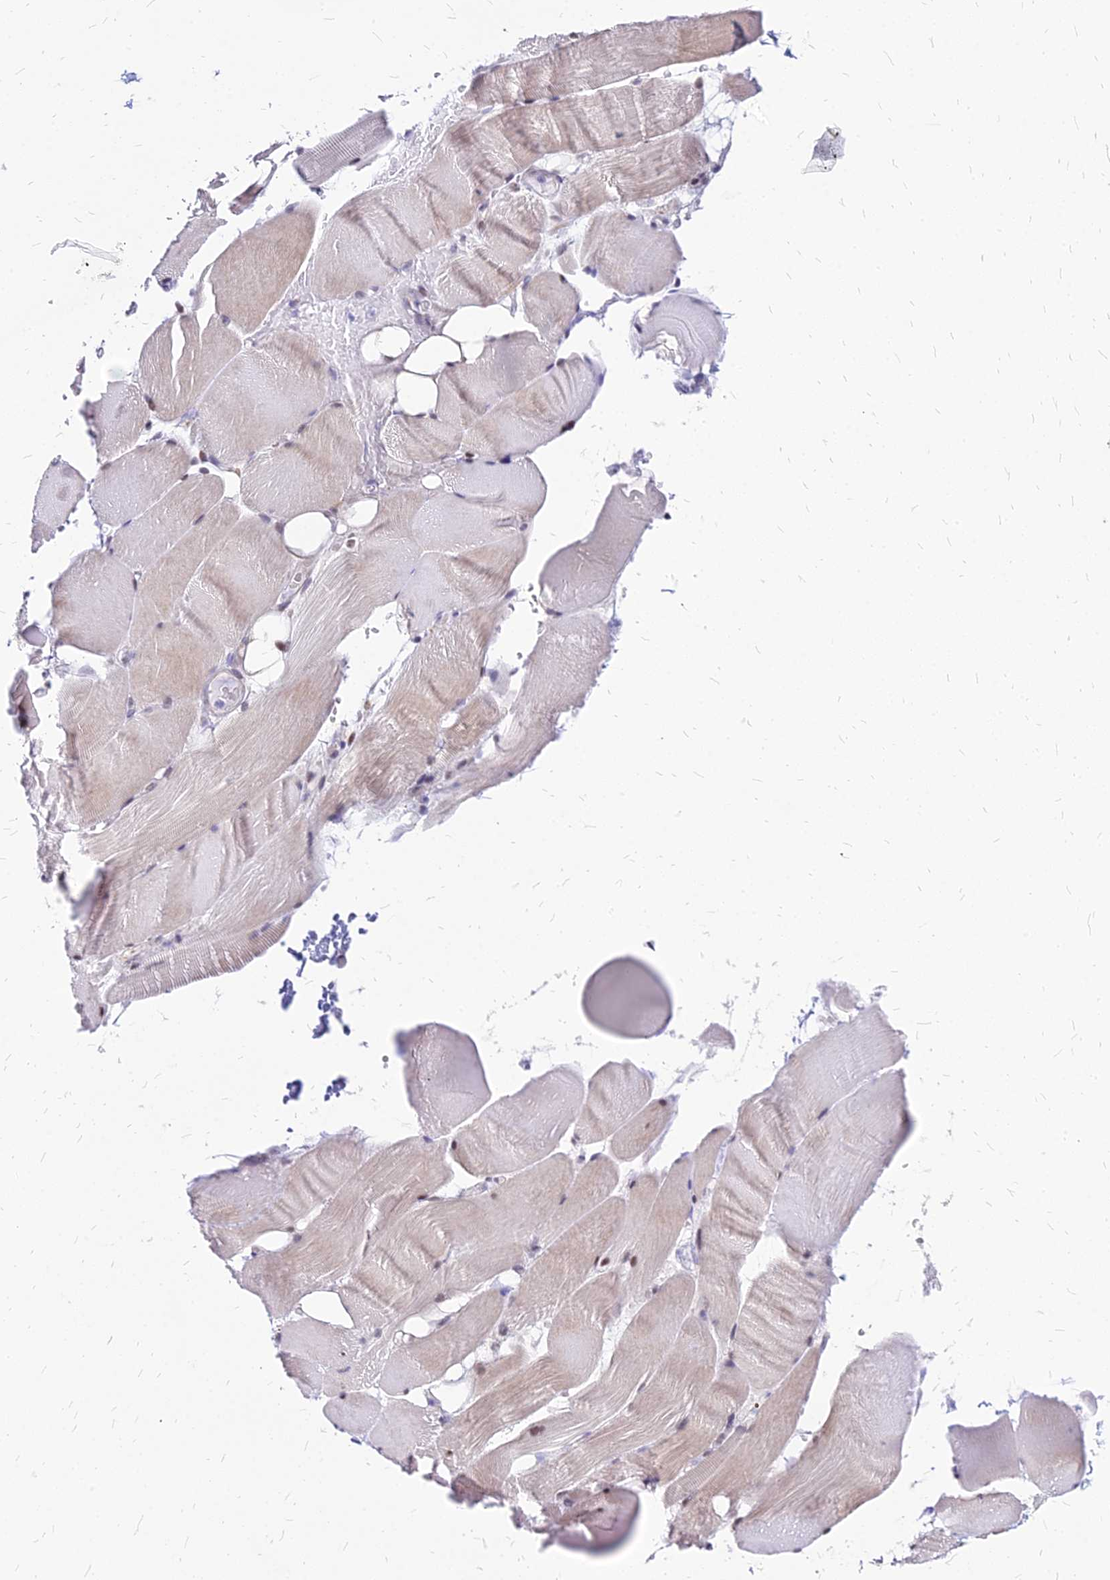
{"staining": {"intensity": "moderate", "quantity": "<25%", "location": "nuclear"}, "tissue": "skeletal muscle", "cell_type": "Myocytes", "image_type": "normal", "snomed": [{"axis": "morphology", "description": "Normal tissue, NOS"}, {"axis": "topography", "description": "Skeletal muscle"}, {"axis": "topography", "description": "Parathyroid gland"}], "caption": "Moderate nuclear positivity for a protein is appreciated in about <25% of myocytes of normal skeletal muscle using immunohistochemistry.", "gene": "FDX2", "patient": {"sex": "female", "age": 37}}